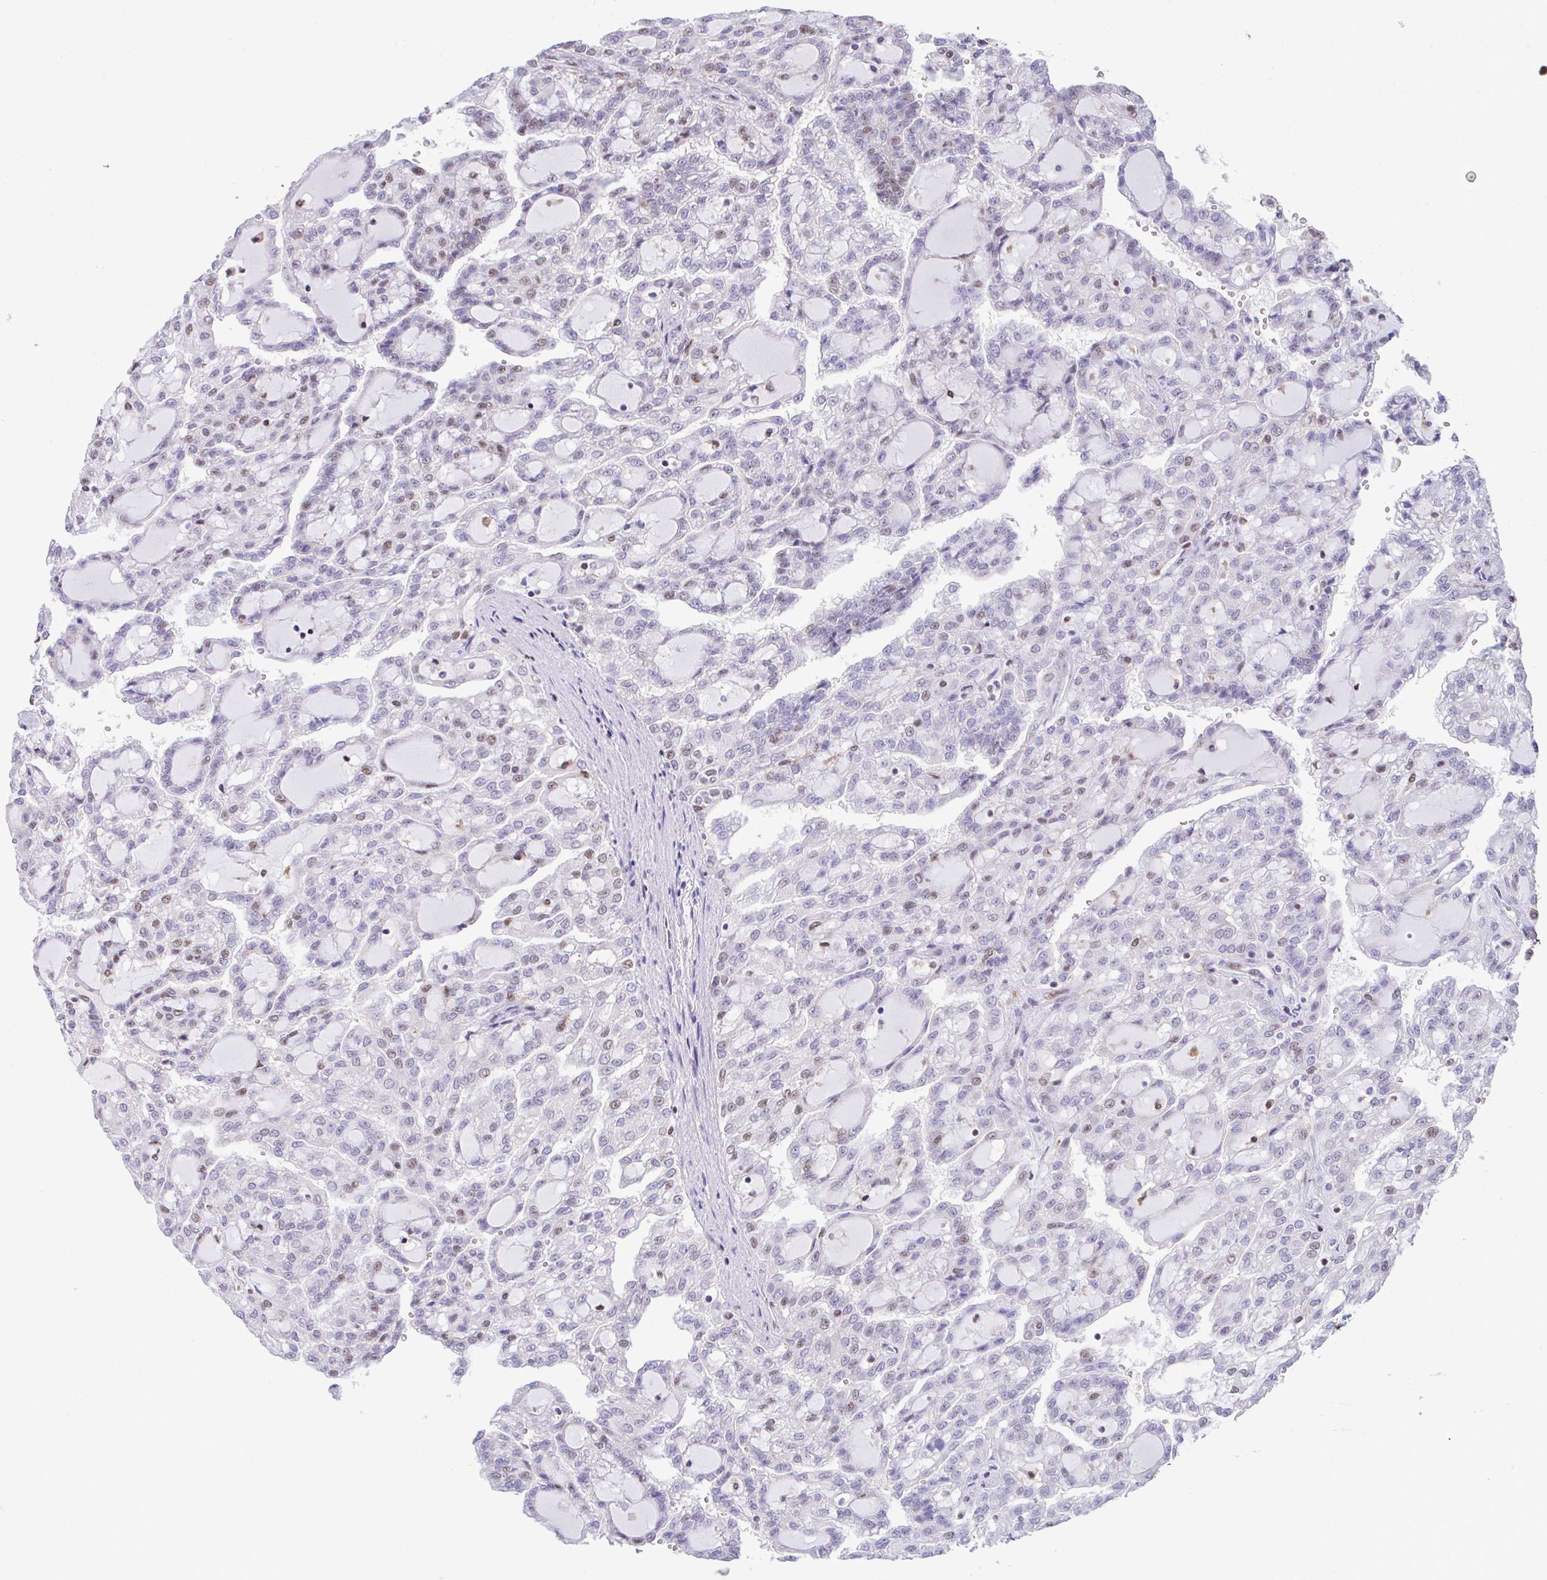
{"staining": {"intensity": "moderate", "quantity": "25%-75%", "location": "nuclear"}, "tissue": "renal cancer", "cell_type": "Tumor cells", "image_type": "cancer", "snomed": [{"axis": "morphology", "description": "Adenocarcinoma, NOS"}, {"axis": "topography", "description": "Kidney"}], "caption": "Moderate nuclear protein positivity is seen in about 25%-75% of tumor cells in renal cancer.", "gene": "OR6K3", "patient": {"sex": "male", "age": 63}}